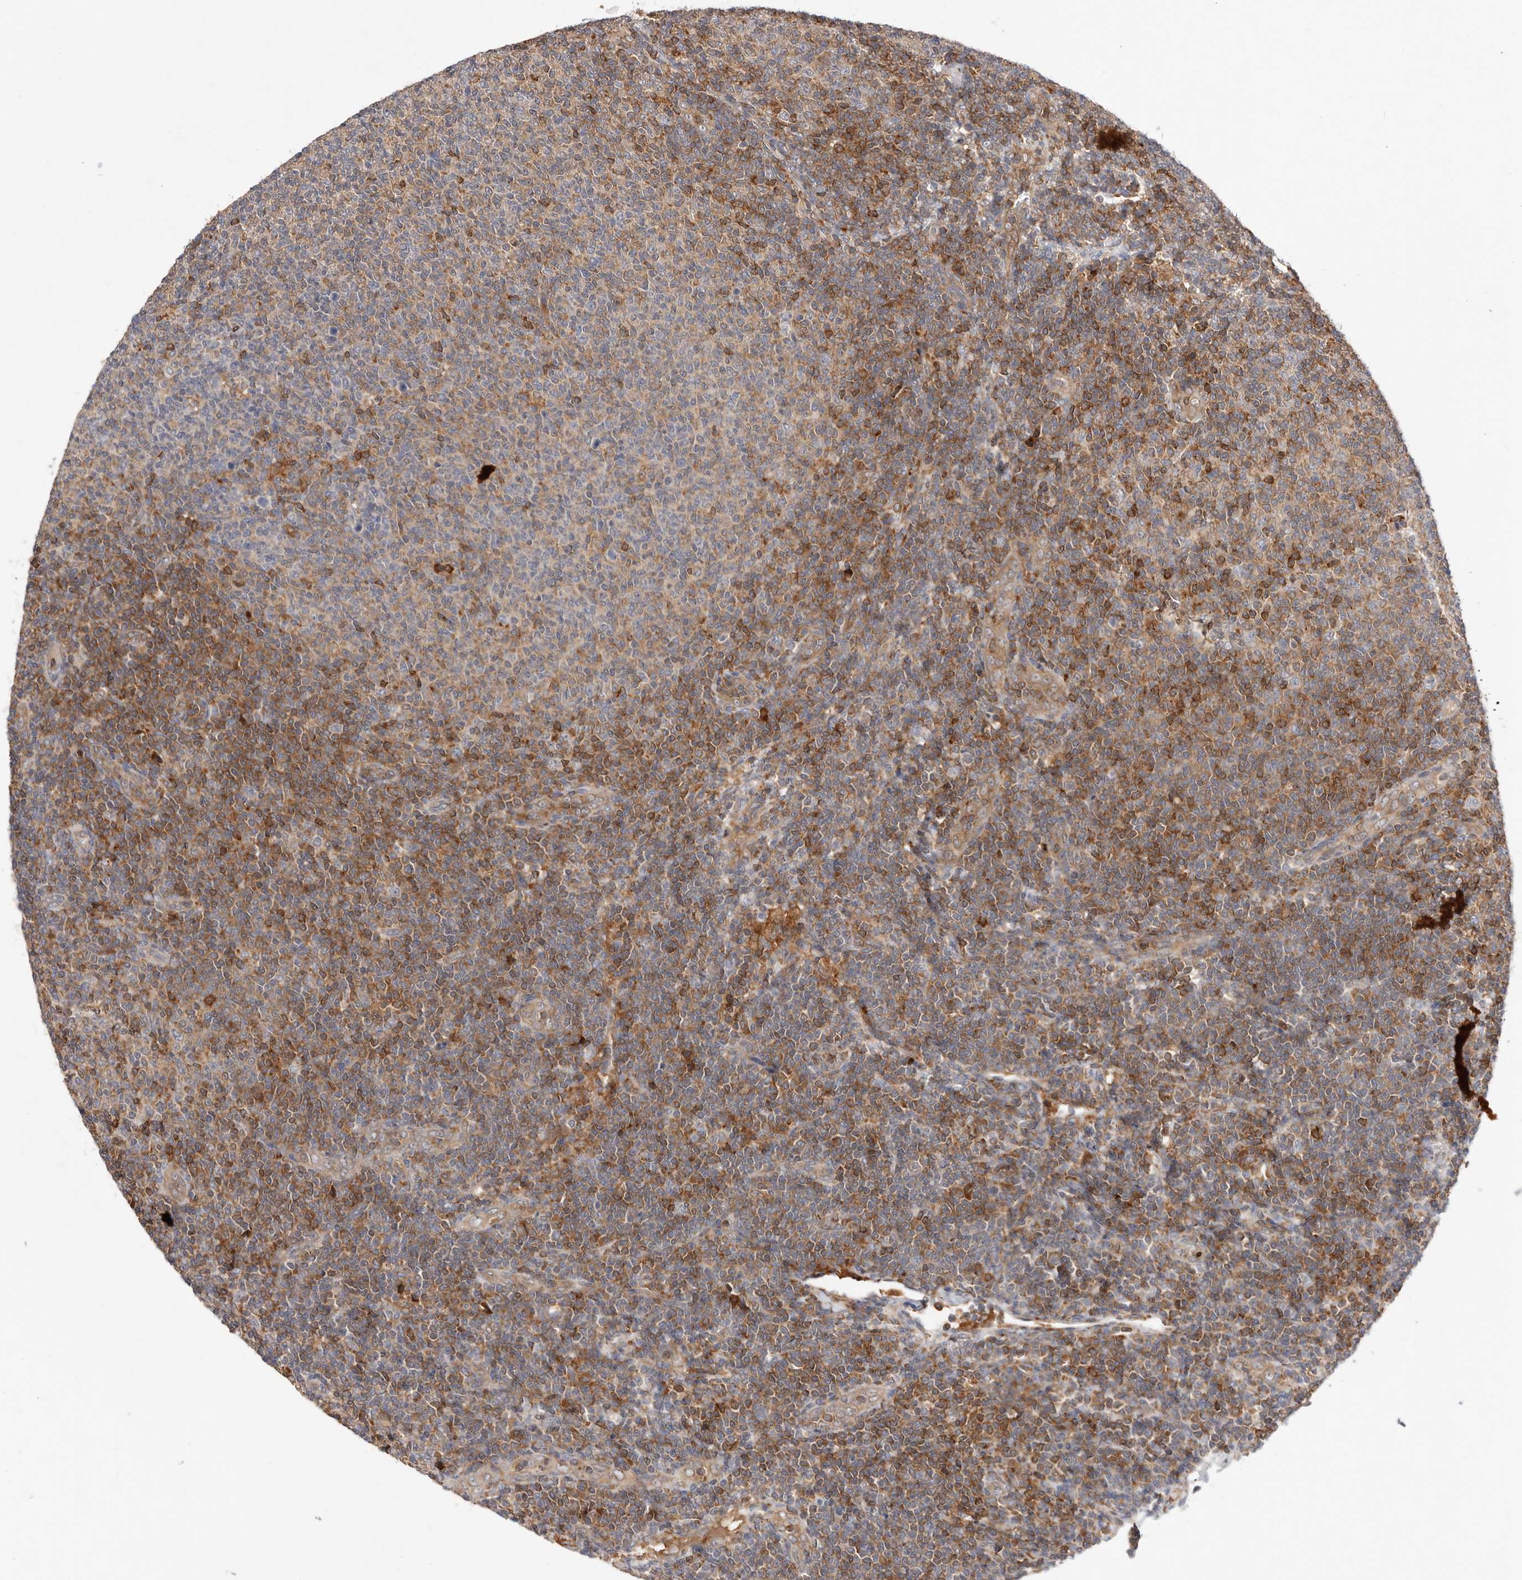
{"staining": {"intensity": "moderate", "quantity": "25%-75%", "location": "cytoplasmic/membranous"}, "tissue": "lymphoma", "cell_type": "Tumor cells", "image_type": "cancer", "snomed": [{"axis": "morphology", "description": "Malignant lymphoma, non-Hodgkin's type, Low grade"}, {"axis": "topography", "description": "Lymph node"}], "caption": "Immunohistochemical staining of lymphoma reveals medium levels of moderate cytoplasmic/membranous protein positivity in approximately 25%-75% of tumor cells.", "gene": "RNF213", "patient": {"sex": "male", "age": 66}}